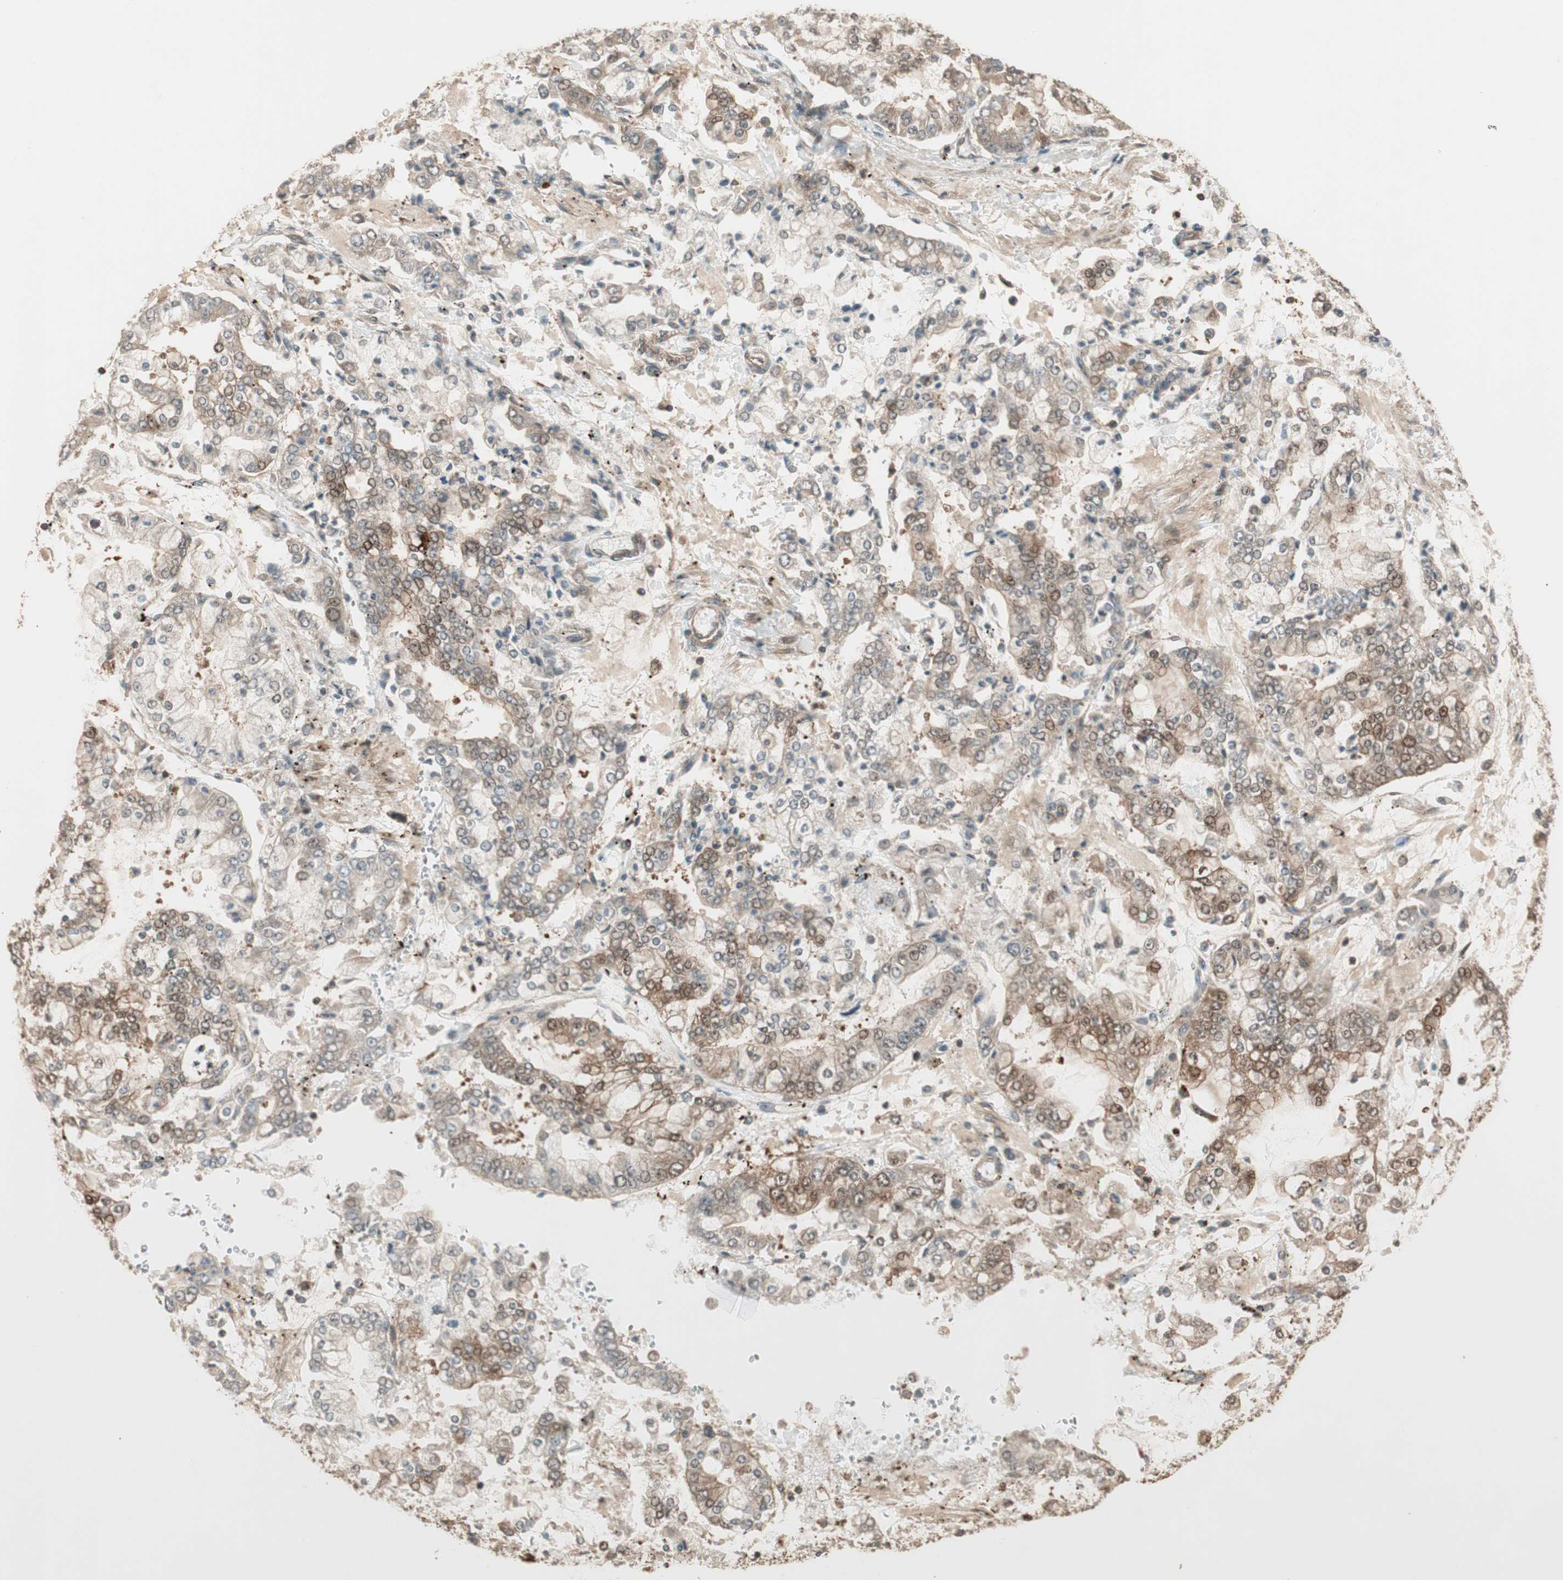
{"staining": {"intensity": "moderate", "quantity": ">75%", "location": "cytoplasmic/membranous,nuclear"}, "tissue": "stomach cancer", "cell_type": "Tumor cells", "image_type": "cancer", "snomed": [{"axis": "morphology", "description": "Adenocarcinoma, NOS"}, {"axis": "topography", "description": "Stomach"}], "caption": "Protein expression by IHC exhibits moderate cytoplasmic/membranous and nuclear positivity in approximately >75% of tumor cells in stomach adenocarcinoma. The protein is stained brown, and the nuclei are stained in blue (DAB IHC with brightfield microscopy, high magnification).", "gene": "CNOT4", "patient": {"sex": "male", "age": 76}}